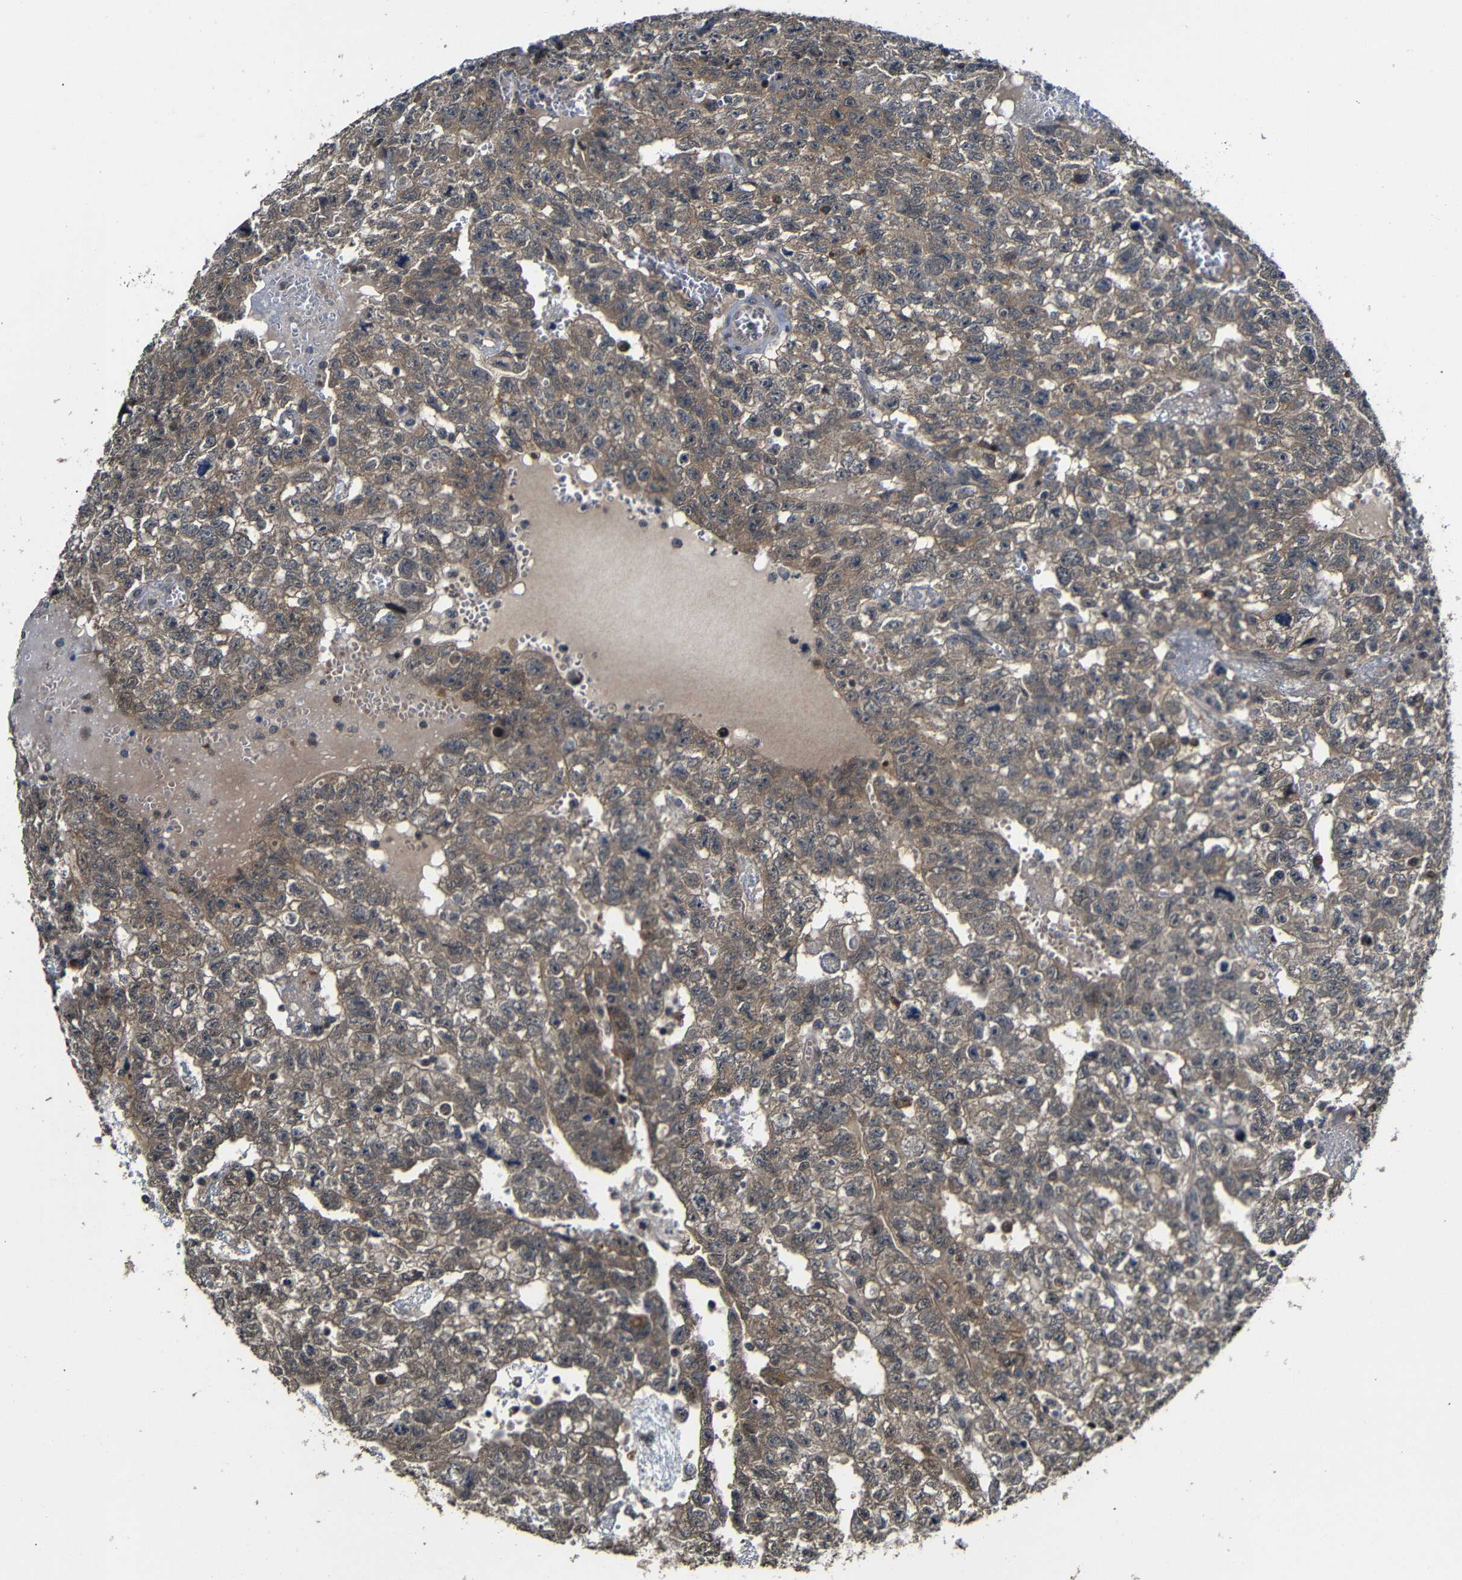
{"staining": {"intensity": "weak", "quantity": ">75%", "location": "cytoplasmic/membranous"}, "tissue": "testis cancer", "cell_type": "Tumor cells", "image_type": "cancer", "snomed": [{"axis": "morphology", "description": "Seminoma, NOS"}, {"axis": "morphology", "description": "Carcinoma, Embryonal, NOS"}, {"axis": "topography", "description": "Testis"}], "caption": "High-power microscopy captured an IHC micrograph of embryonal carcinoma (testis), revealing weak cytoplasmic/membranous staining in approximately >75% of tumor cells.", "gene": "ATG12", "patient": {"sex": "male", "age": 38}}